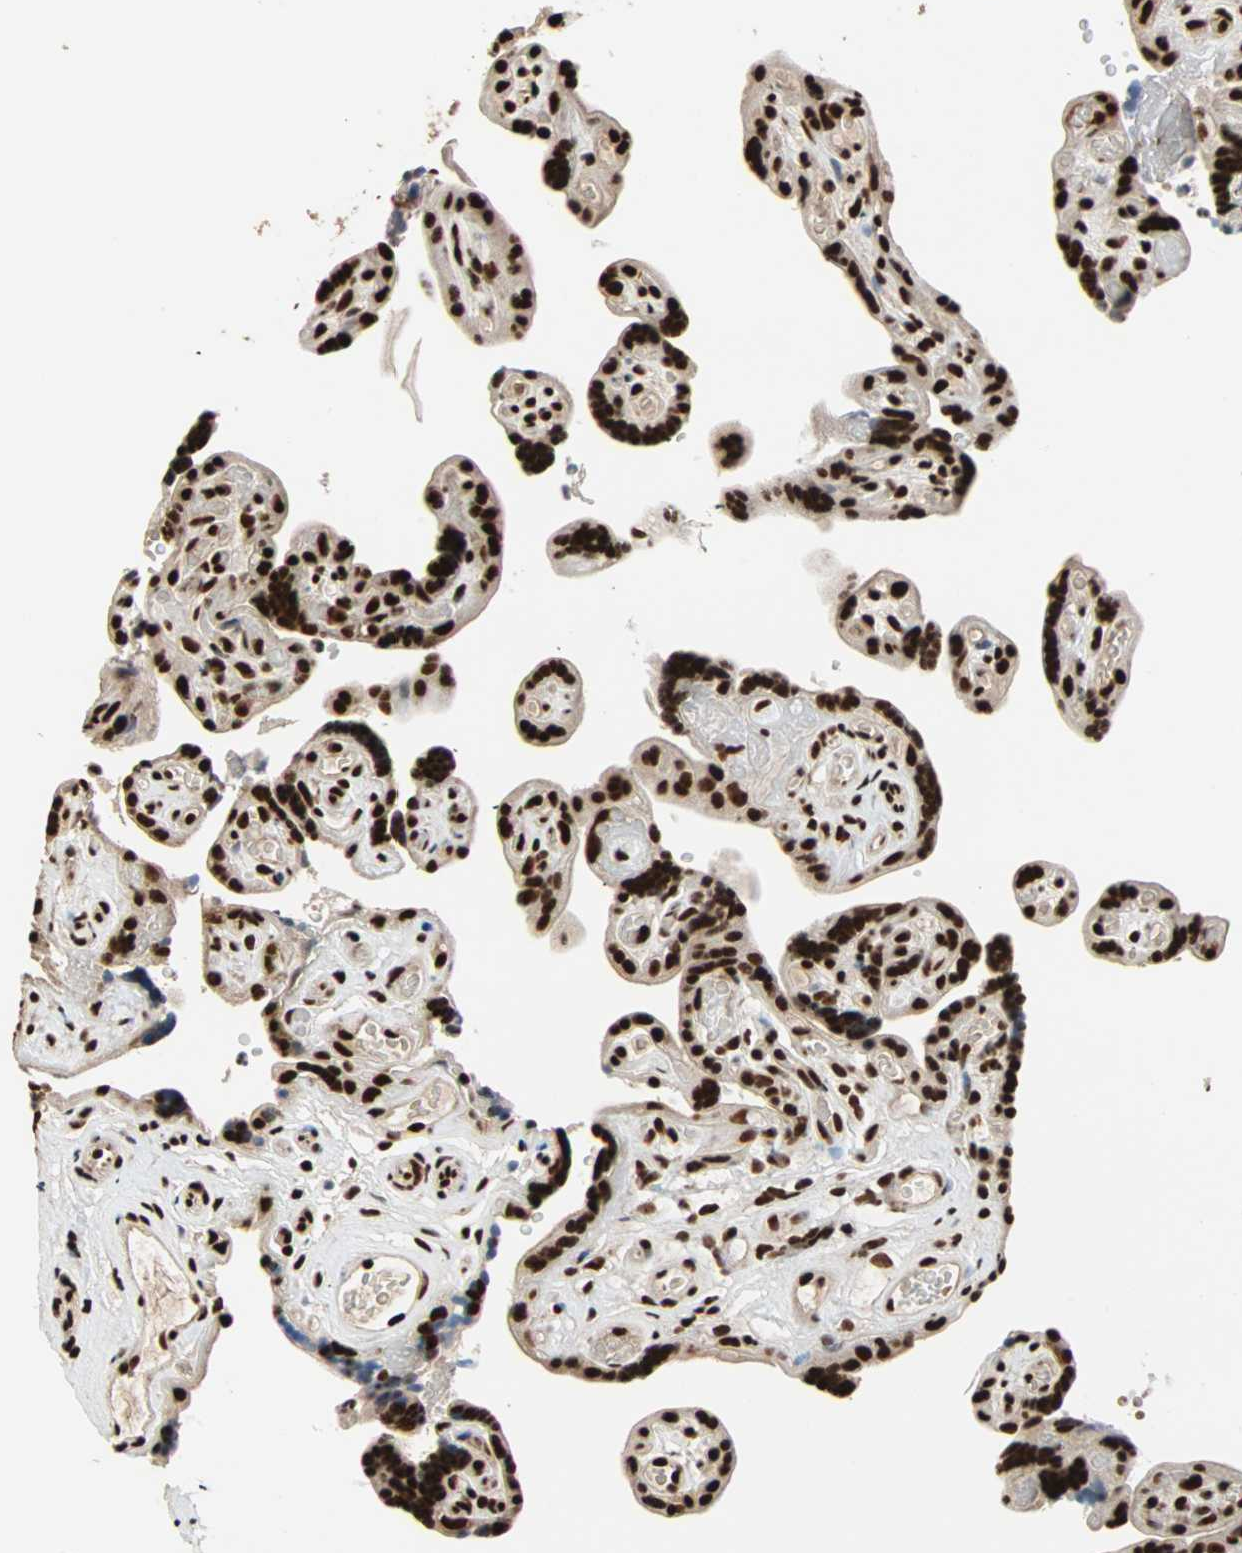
{"staining": {"intensity": "strong", "quantity": ">75%", "location": "nuclear"}, "tissue": "placenta", "cell_type": "Decidual cells", "image_type": "normal", "snomed": [{"axis": "morphology", "description": "Normal tissue, NOS"}, {"axis": "topography", "description": "Placenta"}], "caption": "Immunohistochemistry staining of normal placenta, which demonstrates high levels of strong nuclear staining in about >75% of decidual cells indicating strong nuclear protein positivity. The staining was performed using DAB (3,3'-diaminobenzidine) (brown) for protein detection and nuclei were counterstained in hematoxylin (blue).", "gene": "ILF2", "patient": {"sex": "female", "age": 30}}